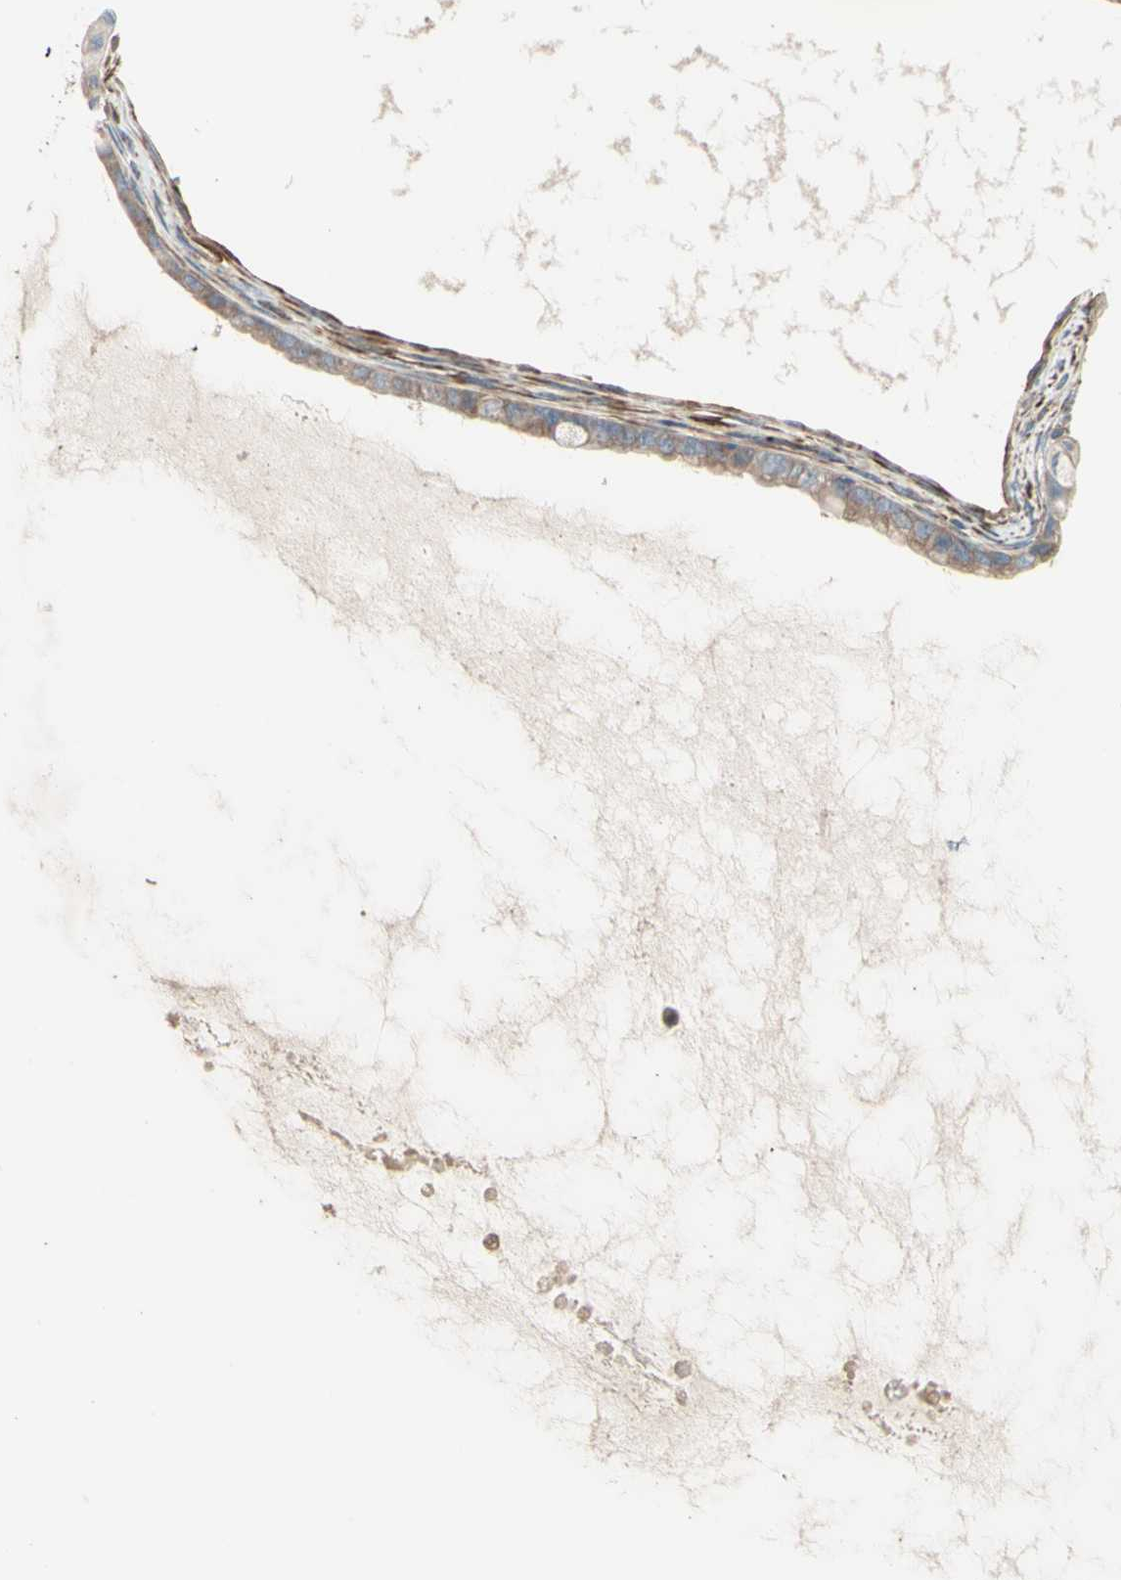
{"staining": {"intensity": "weak", "quantity": "25%-75%", "location": "cytoplasmic/membranous"}, "tissue": "ovarian cancer", "cell_type": "Tumor cells", "image_type": "cancer", "snomed": [{"axis": "morphology", "description": "Cystadenocarcinoma, mucinous, NOS"}, {"axis": "topography", "description": "Ovary"}], "caption": "Ovarian mucinous cystadenocarcinoma stained for a protein displays weak cytoplasmic/membranous positivity in tumor cells.", "gene": "TRAF2", "patient": {"sex": "female", "age": 80}}